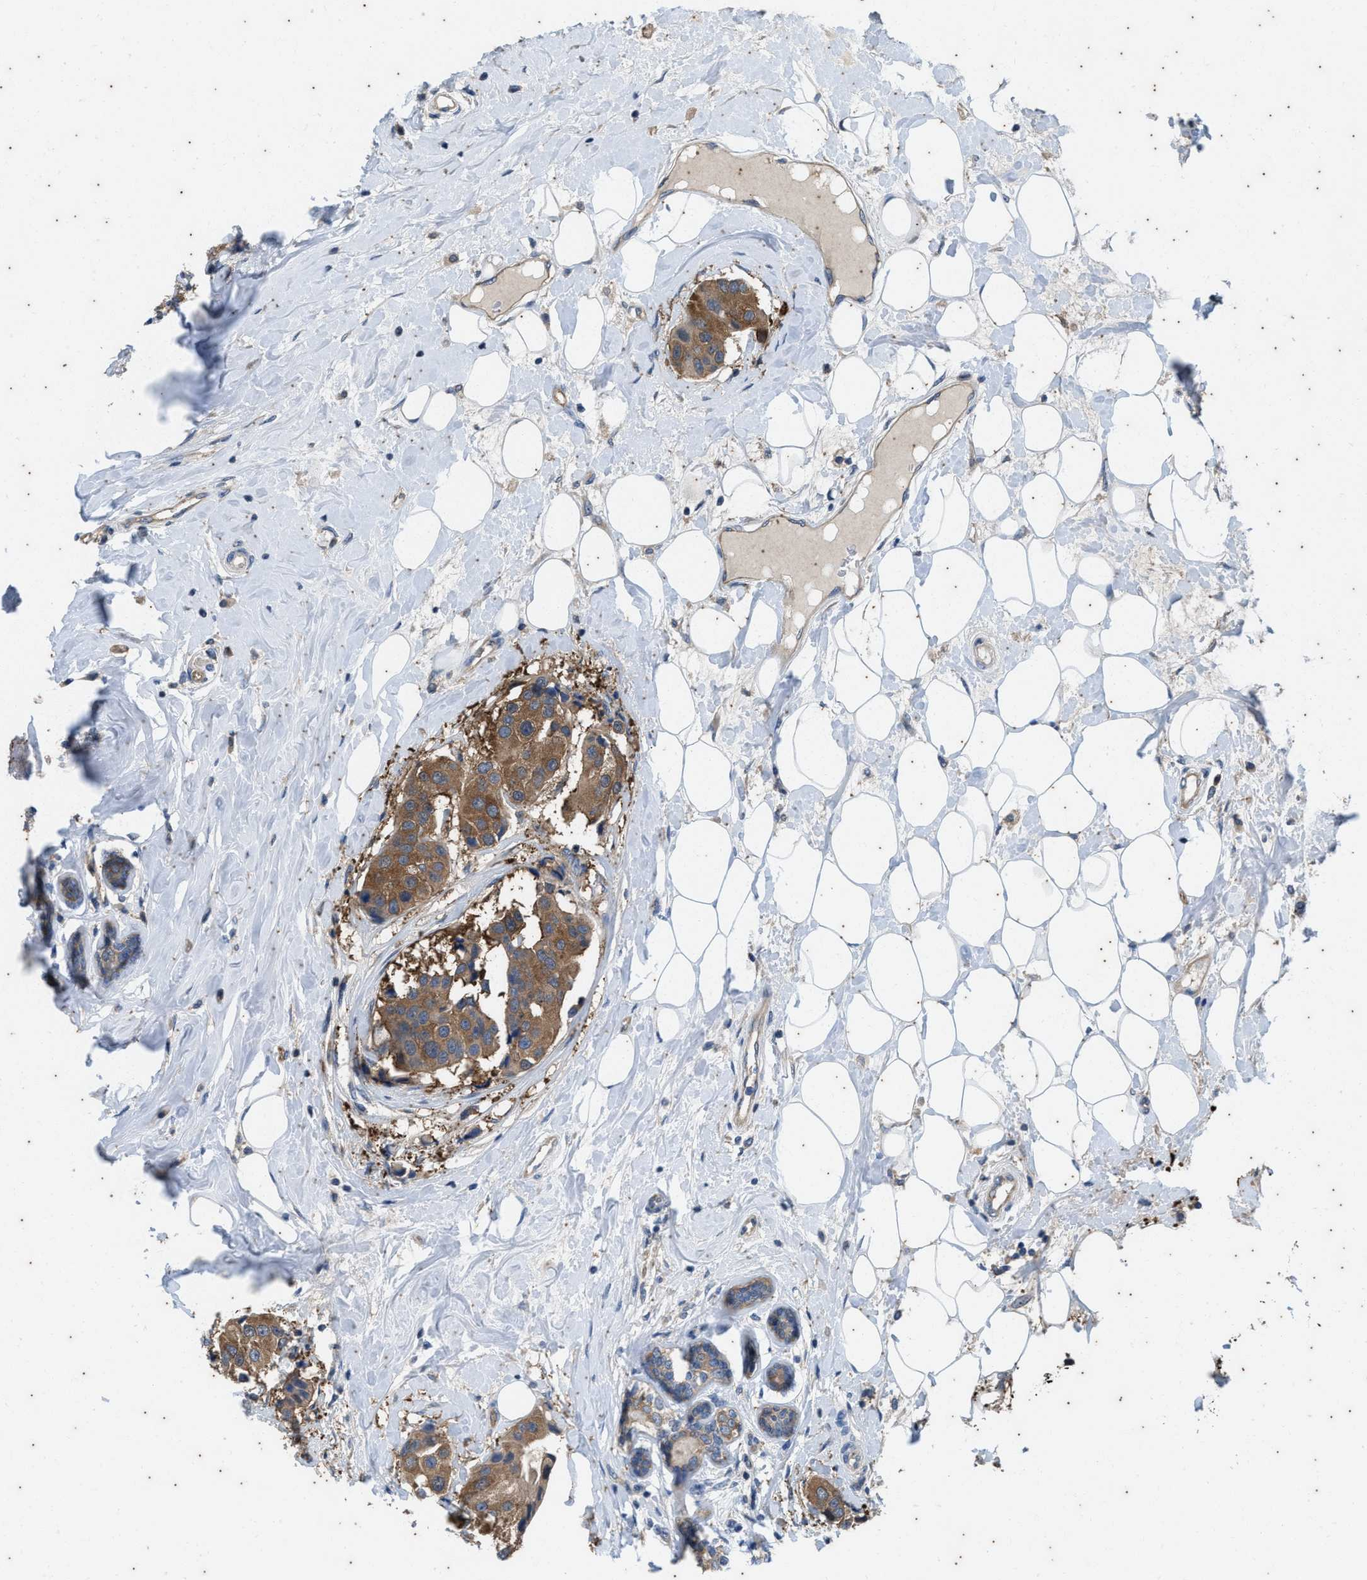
{"staining": {"intensity": "moderate", "quantity": ">75%", "location": "cytoplasmic/membranous"}, "tissue": "breast cancer", "cell_type": "Tumor cells", "image_type": "cancer", "snomed": [{"axis": "morphology", "description": "Normal tissue, NOS"}, {"axis": "morphology", "description": "Duct carcinoma"}, {"axis": "topography", "description": "Breast"}], "caption": "Immunohistochemistry (IHC) of breast cancer (infiltrating ductal carcinoma) demonstrates medium levels of moderate cytoplasmic/membranous staining in about >75% of tumor cells. The staining was performed using DAB (3,3'-diaminobenzidine) to visualize the protein expression in brown, while the nuclei were stained in blue with hematoxylin (Magnification: 20x).", "gene": "COX19", "patient": {"sex": "female", "age": 39}}